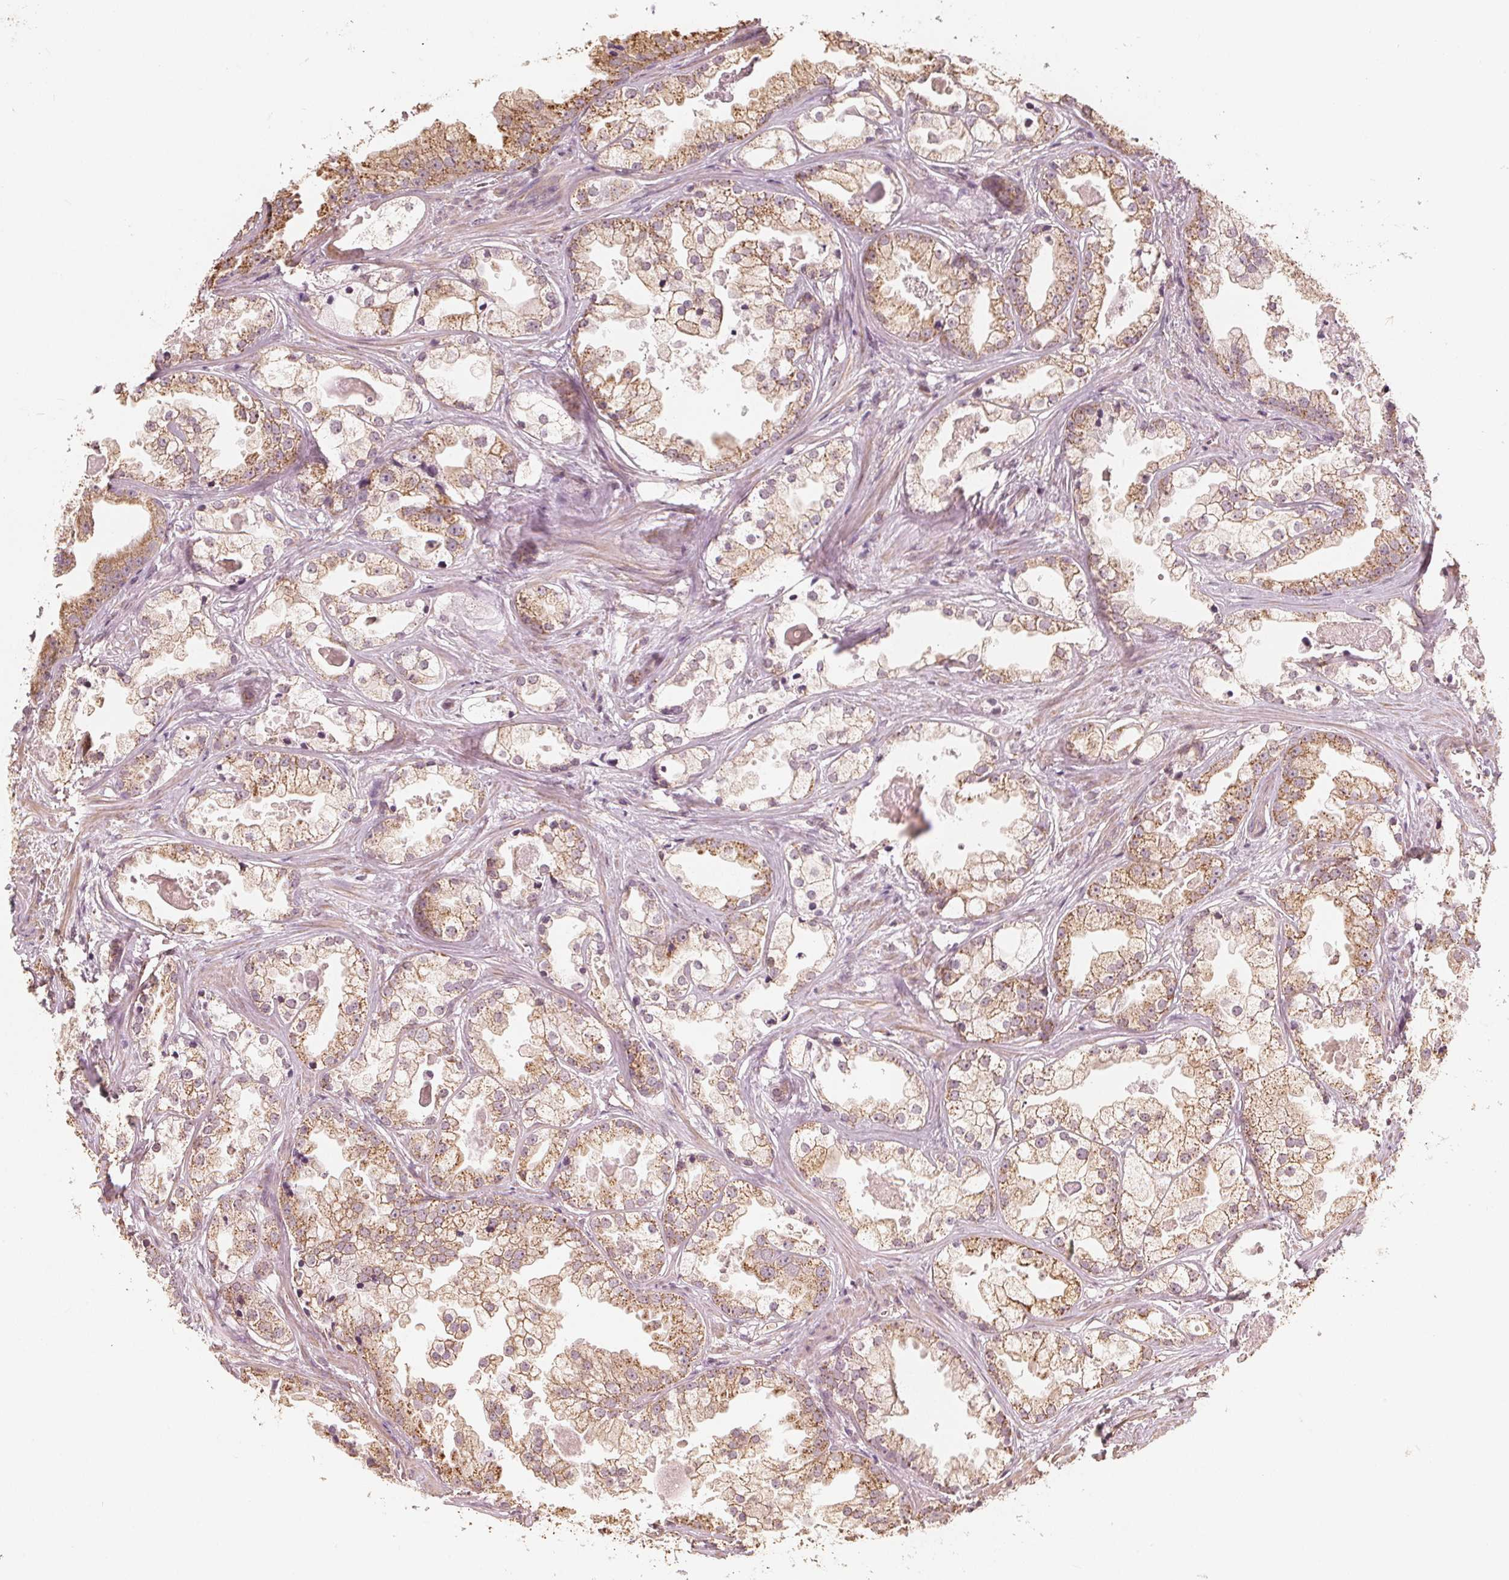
{"staining": {"intensity": "moderate", "quantity": ">75%", "location": "cytoplasmic/membranous"}, "tissue": "prostate cancer", "cell_type": "Tumor cells", "image_type": "cancer", "snomed": [{"axis": "morphology", "description": "Adenocarcinoma, Low grade"}, {"axis": "topography", "description": "Prostate"}], "caption": "There is medium levels of moderate cytoplasmic/membranous positivity in tumor cells of low-grade adenocarcinoma (prostate), as demonstrated by immunohistochemical staining (brown color).", "gene": "PEX26", "patient": {"sex": "male", "age": 65}}